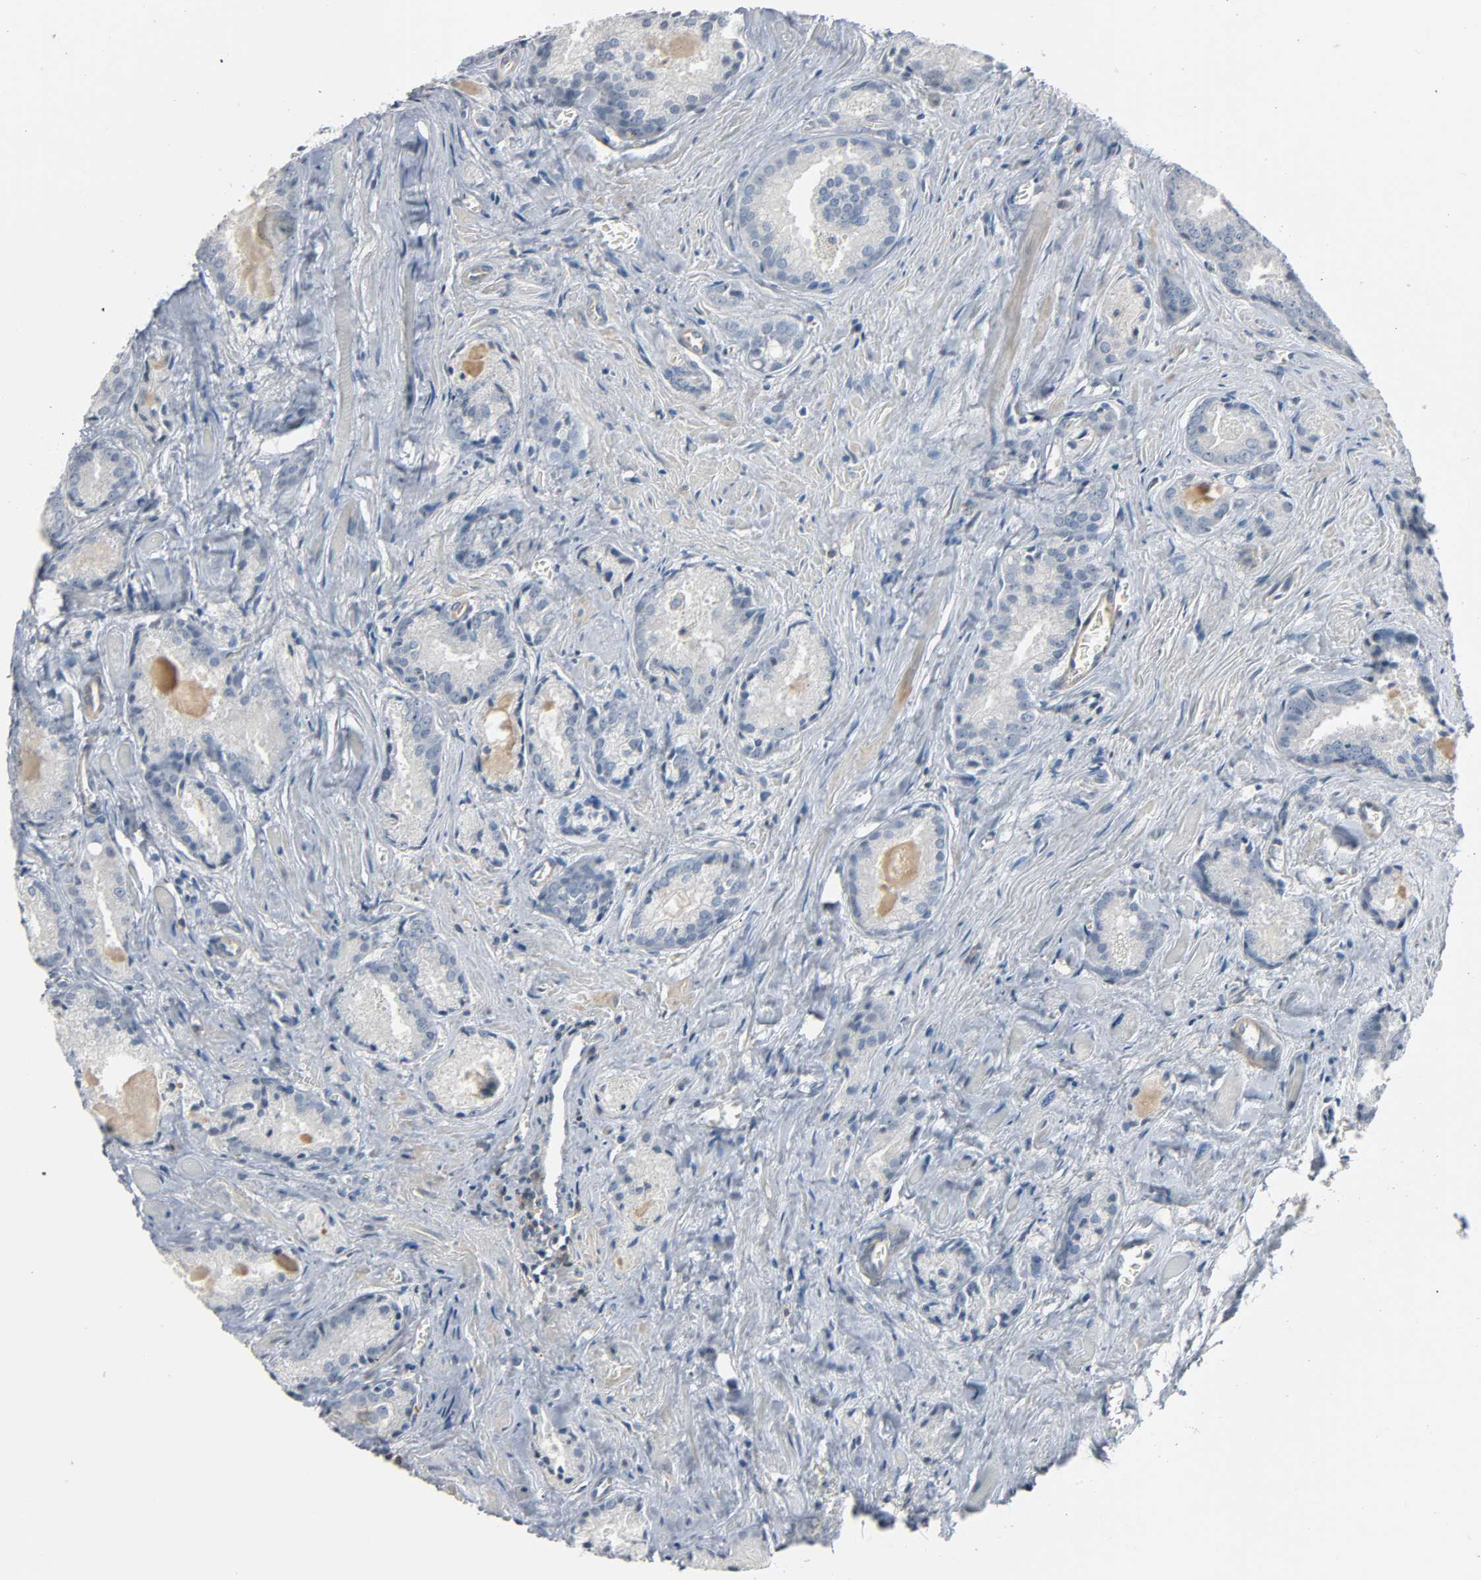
{"staining": {"intensity": "negative", "quantity": "none", "location": "none"}, "tissue": "prostate cancer", "cell_type": "Tumor cells", "image_type": "cancer", "snomed": [{"axis": "morphology", "description": "Adenocarcinoma, Low grade"}, {"axis": "topography", "description": "Prostate"}], "caption": "Prostate cancer (adenocarcinoma (low-grade)) was stained to show a protein in brown. There is no significant expression in tumor cells.", "gene": "CD4", "patient": {"sex": "male", "age": 64}}